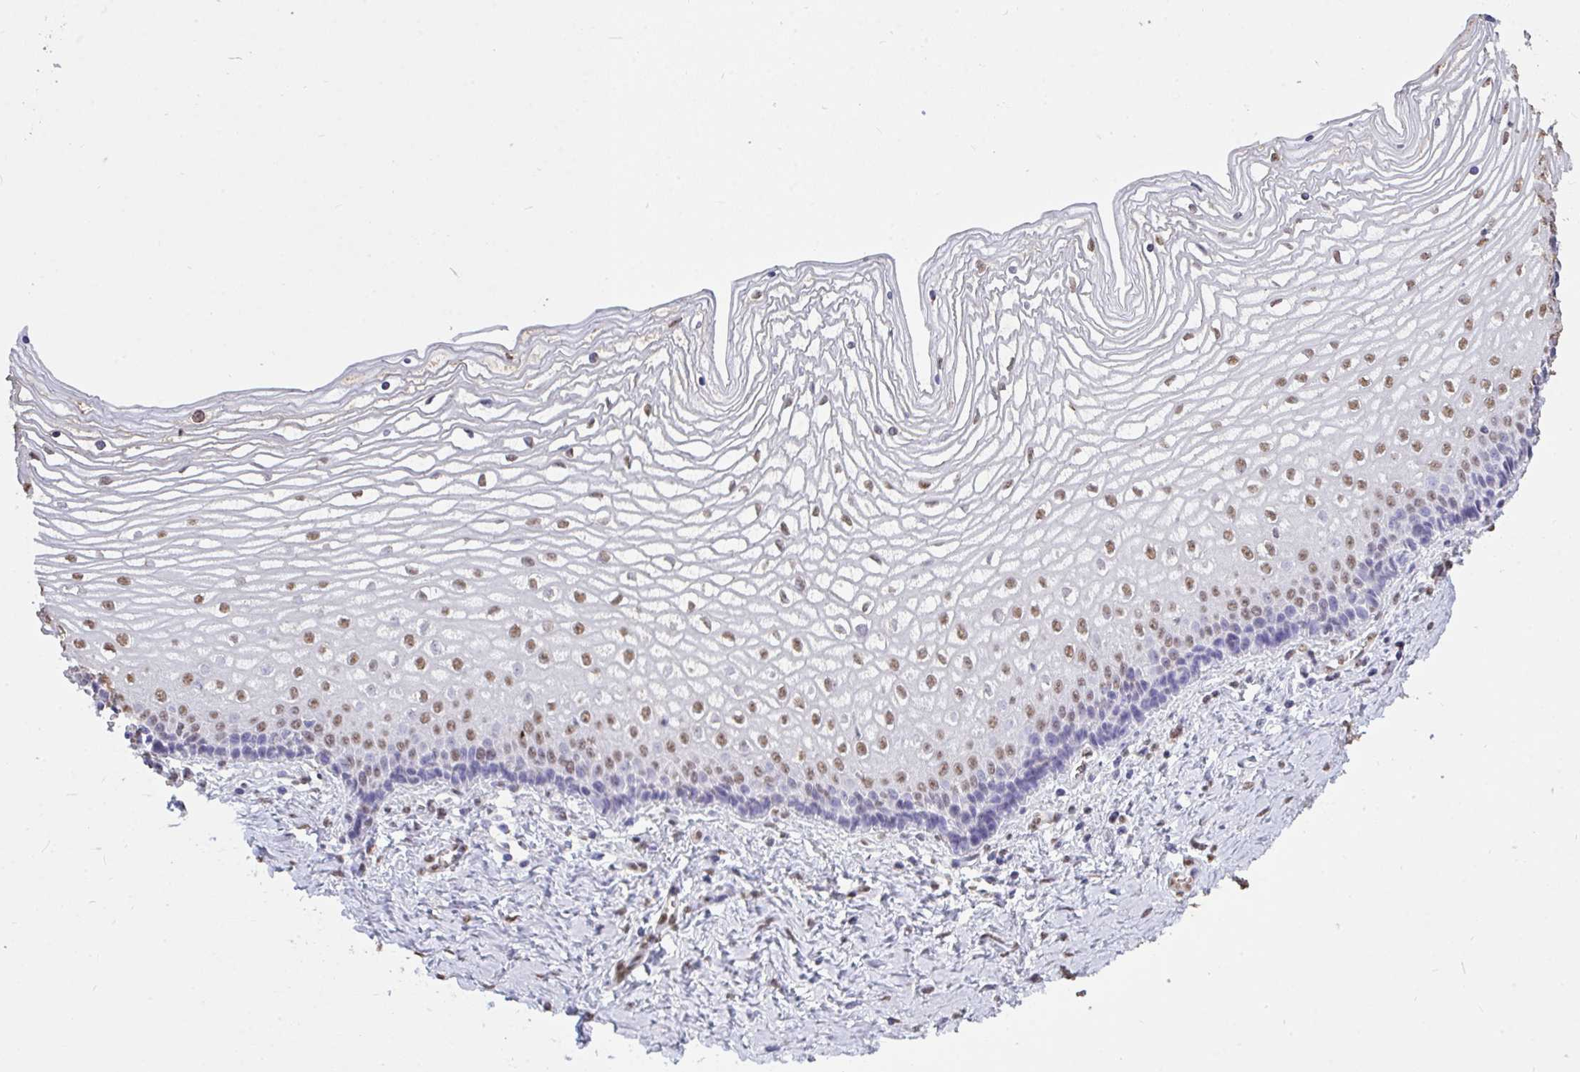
{"staining": {"intensity": "moderate", "quantity": "25%-75%", "location": "nuclear"}, "tissue": "vagina", "cell_type": "Squamous epithelial cells", "image_type": "normal", "snomed": [{"axis": "morphology", "description": "Normal tissue, NOS"}, {"axis": "topography", "description": "Vagina"}], "caption": "Moderate nuclear expression for a protein is present in approximately 25%-75% of squamous epithelial cells of normal vagina using immunohistochemistry (IHC).", "gene": "SEMA6B", "patient": {"sex": "female", "age": 45}}